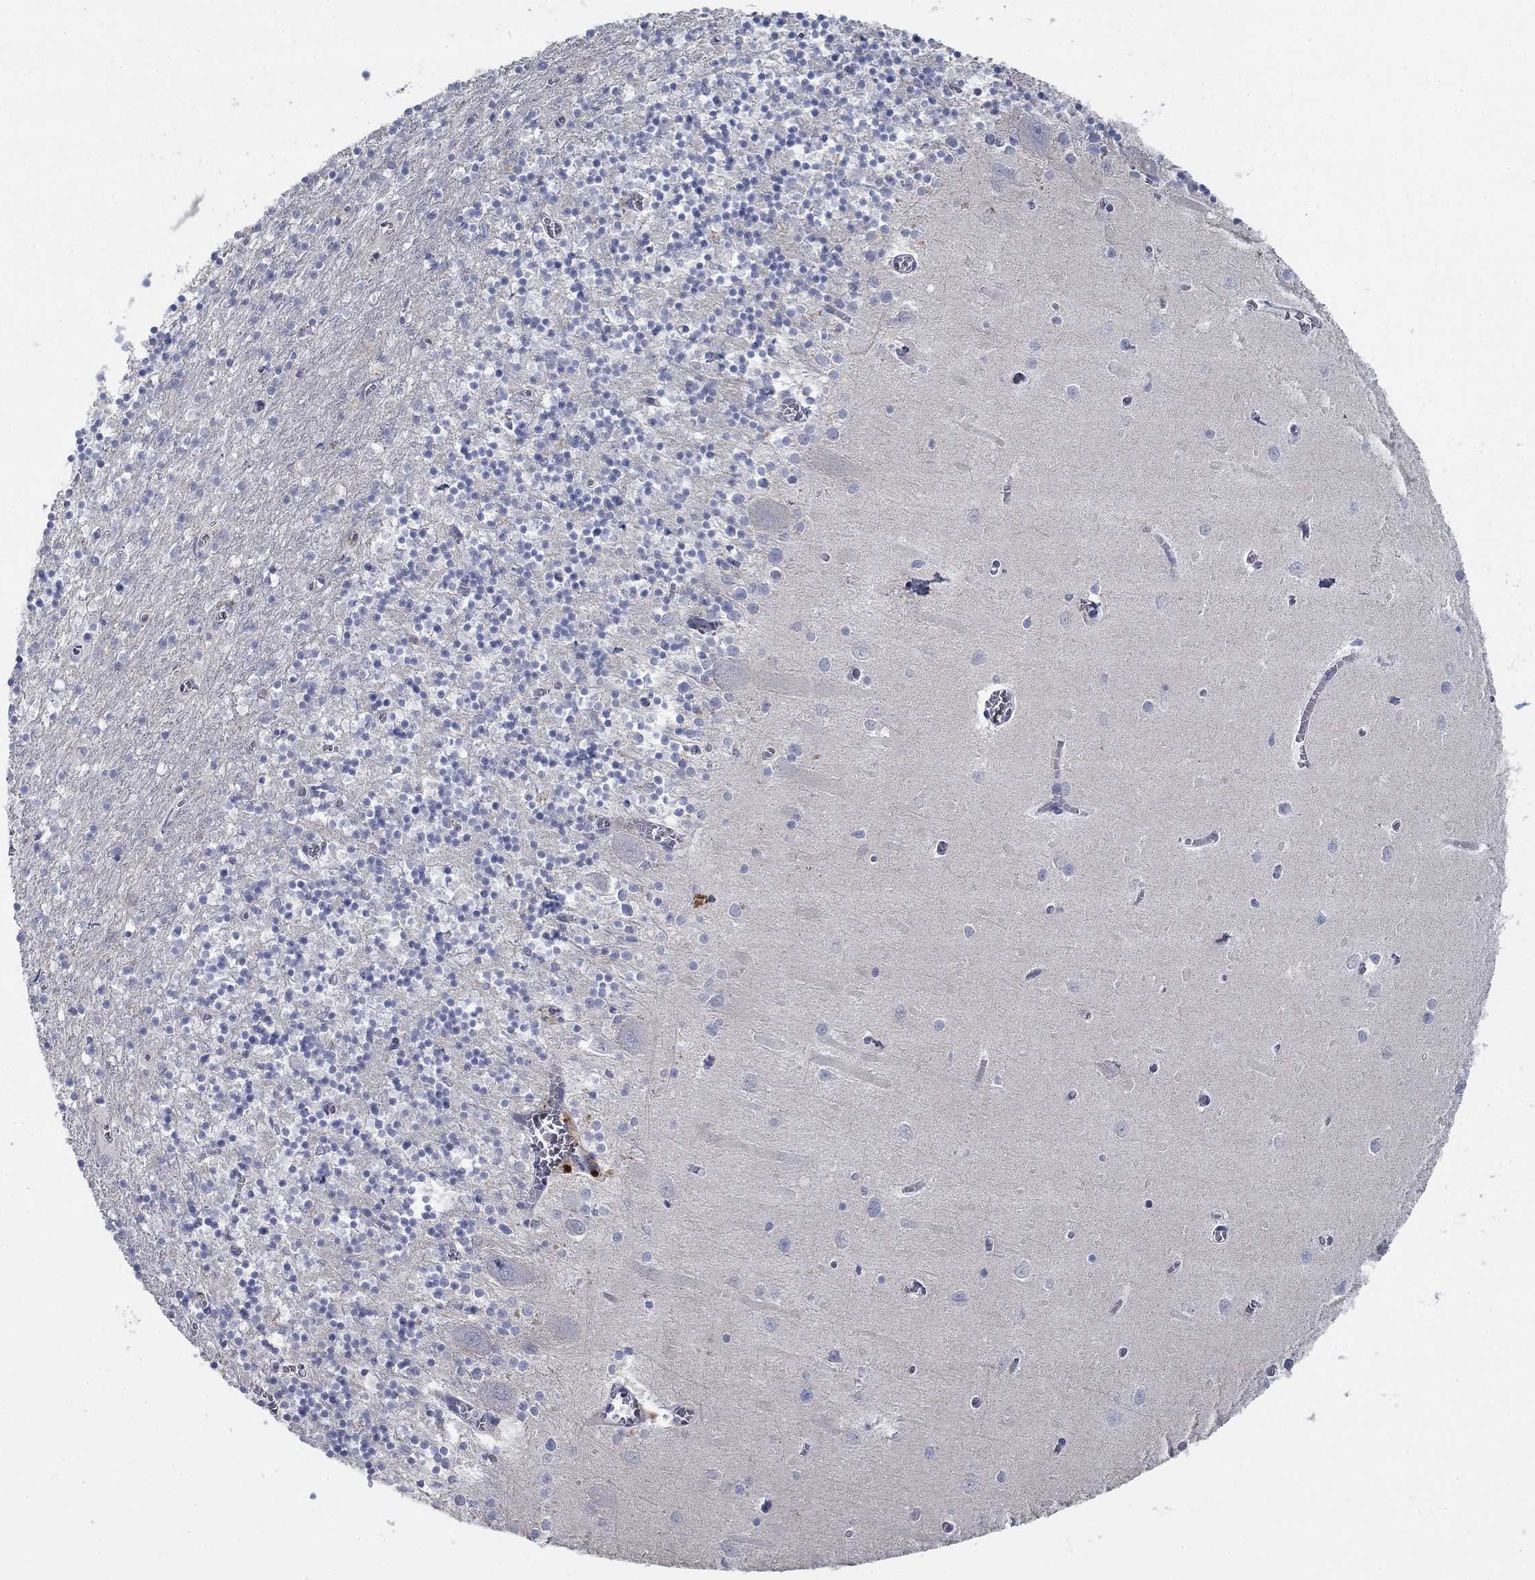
{"staining": {"intensity": "negative", "quantity": "none", "location": "none"}, "tissue": "cerebellum", "cell_type": "Cells in granular layer", "image_type": "normal", "snomed": [{"axis": "morphology", "description": "Normal tissue, NOS"}, {"axis": "topography", "description": "Cerebellum"}], "caption": "Cells in granular layer show no significant positivity in normal cerebellum.", "gene": "TMEM249", "patient": {"sex": "female", "age": 64}}